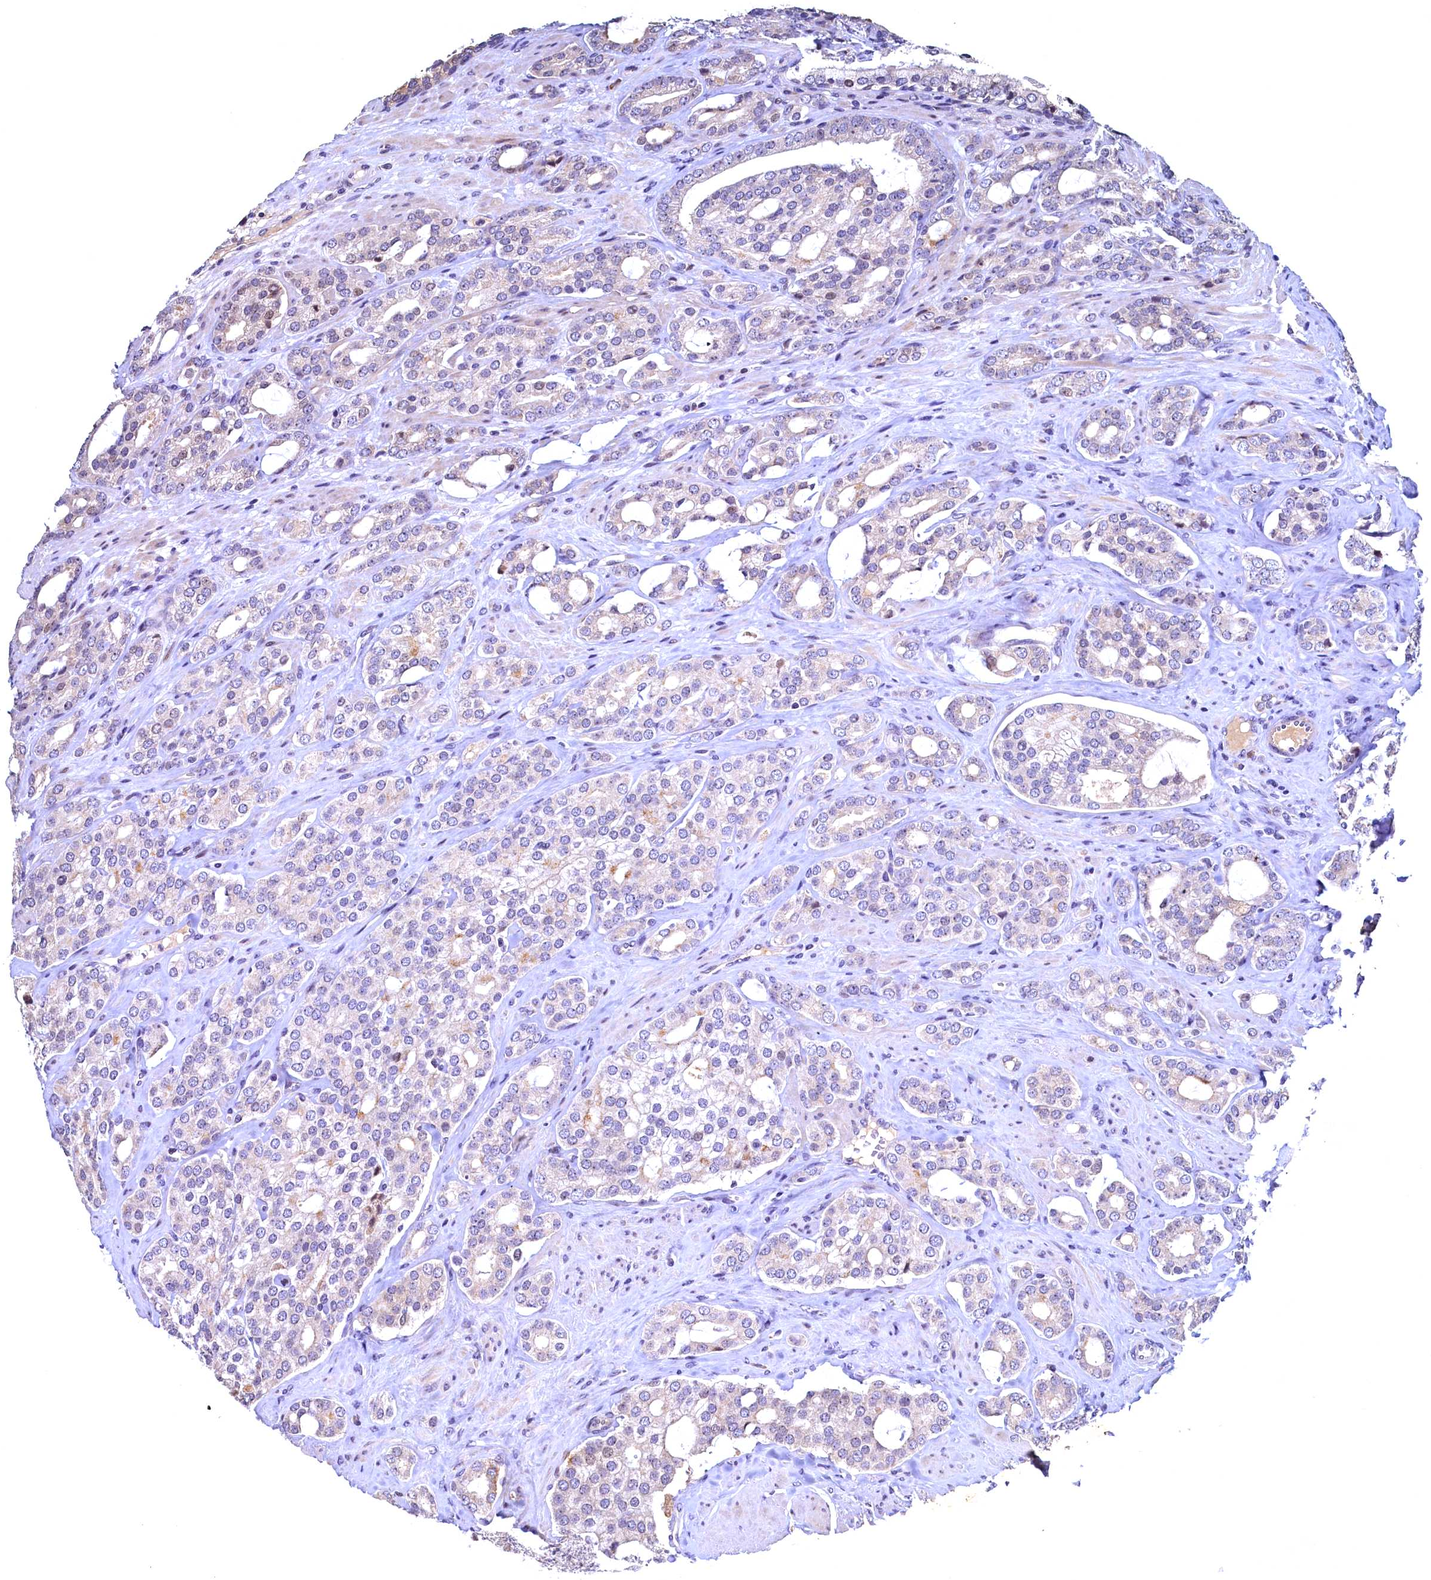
{"staining": {"intensity": "negative", "quantity": "none", "location": "none"}, "tissue": "prostate cancer", "cell_type": "Tumor cells", "image_type": "cancer", "snomed": [{"axis": "morphology", "description": "Adenocarcinoma, High grade"}, {"axis": "topography", "description": "Prostate"}], "caption": "This is an IHC histopathology image of human prostate cancer. There is no positivity in tumor cells.", "gene": "LATS2", "patient": {"sex": "male", "age": 63}}